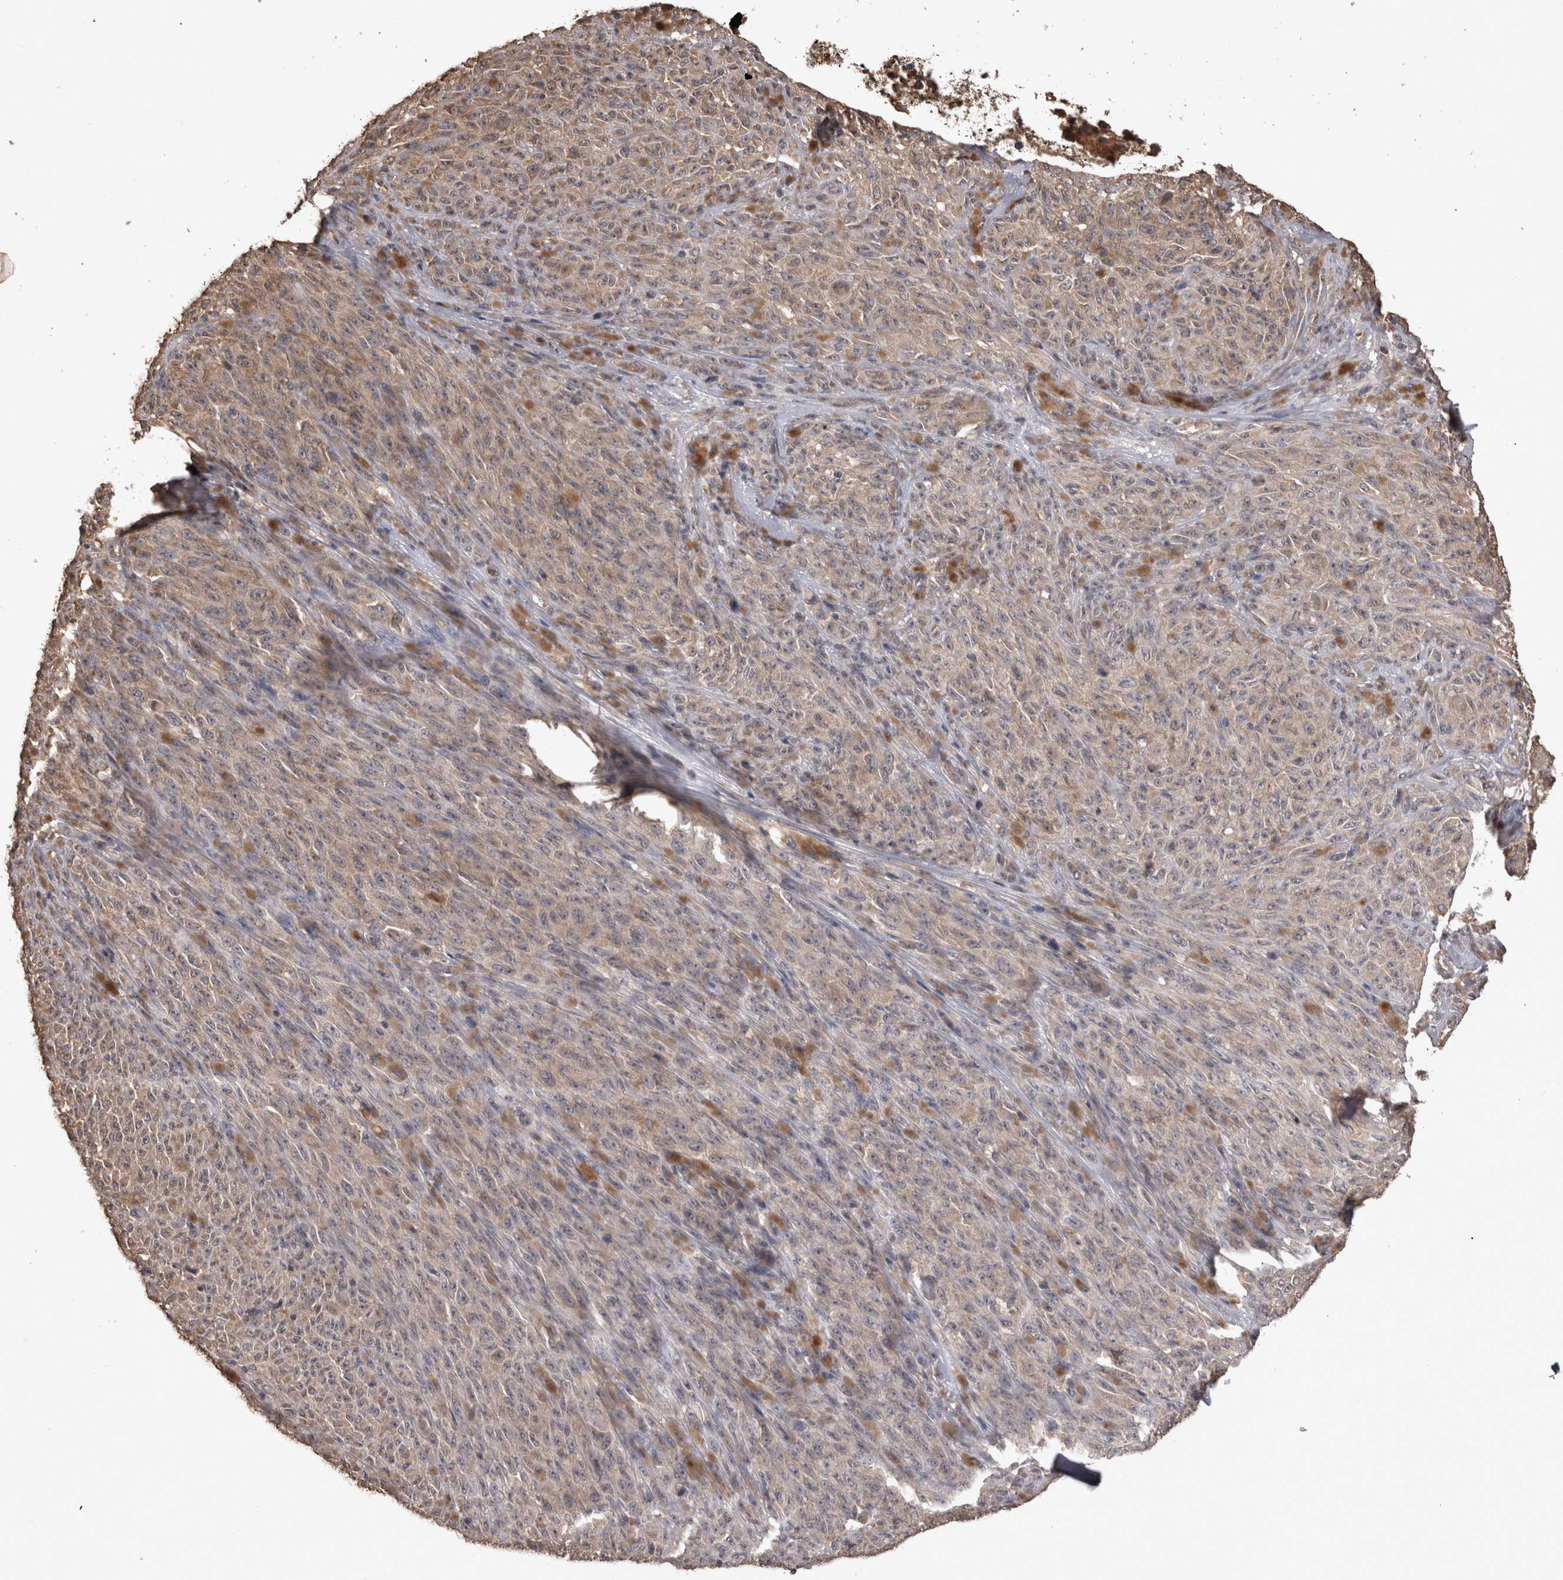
{"staining": {"intensity": "weak", "quantity": ">75%", "location": "cytoplasmic/membranous"}, "tissue": "melanoma", "cell_type": "Tumor cells", "image_type": "cancer", "snomed": [{"axis": "morphology", "description": "Malignant melanoma, NOS"}, {"axis": "topography", "description": "Skin"}], "caption": "Approximately >75% of tumor cells in human melanoma exhibit weak cytoplasmic/membranous protein expression as visualized by brown immunohistochemical staining.", "gene": "SOCS5", "patient": {"sex": "female", "age": 82}}